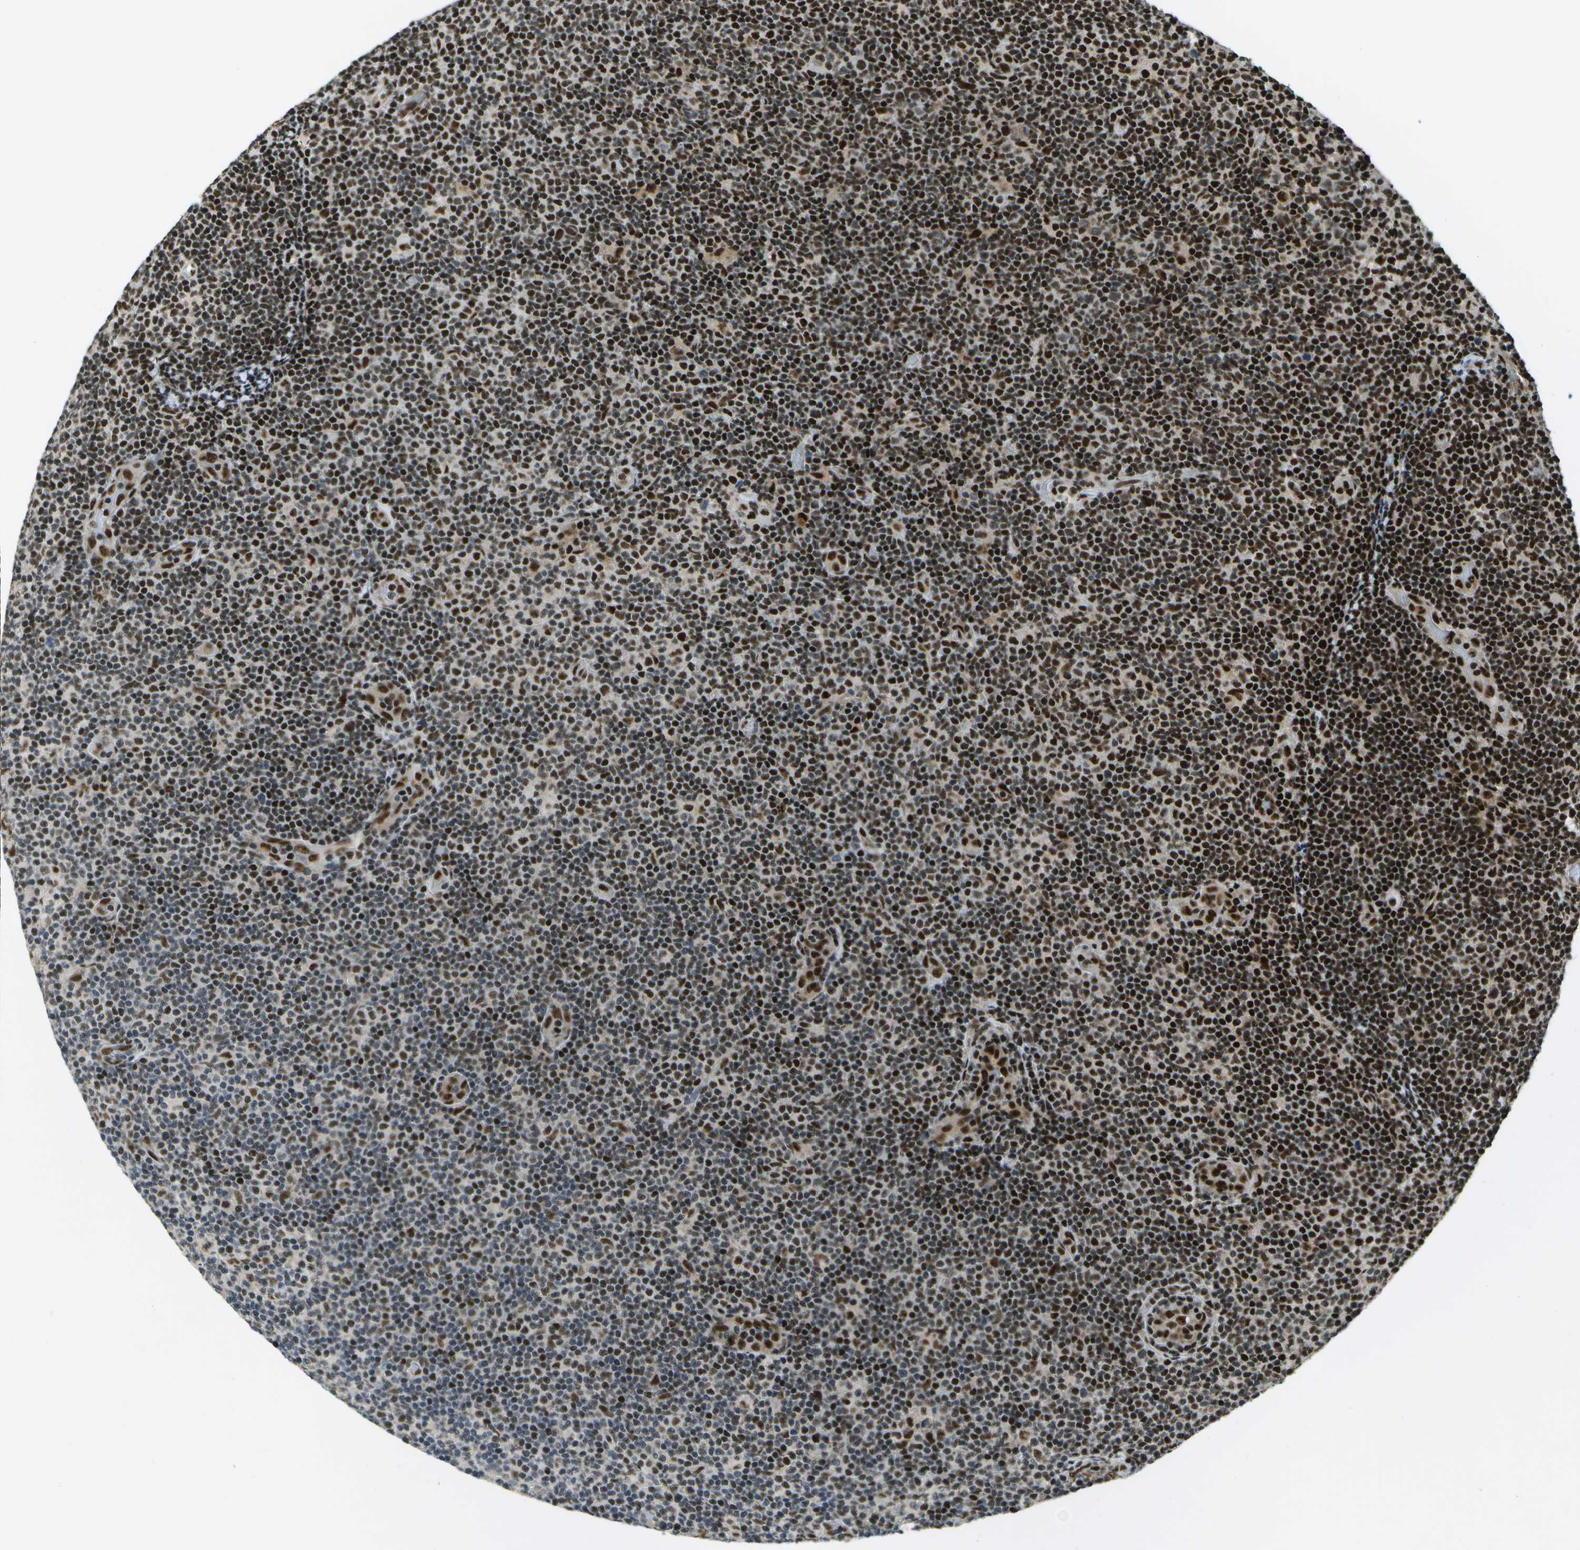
{"staining": {"intensity": "strong", "quantity": ">75%", "location": "nuclear"}, "tissue": "lymphoma", "cell_type": "Tumor cells", "image_type": "cancer", "snomed": [{"axis": "morphology", "description": "Malignant lymphoma, non-Hodgkin's type, Low grade"}, {"axis": "topography", "description": "Lymph node"}], "caption": "A brown stain shows strong nuclear expression of a protein in human lymphoma tumor cells.", "gene": "GANC", "patient": {"sex": "male", "age": 83}}